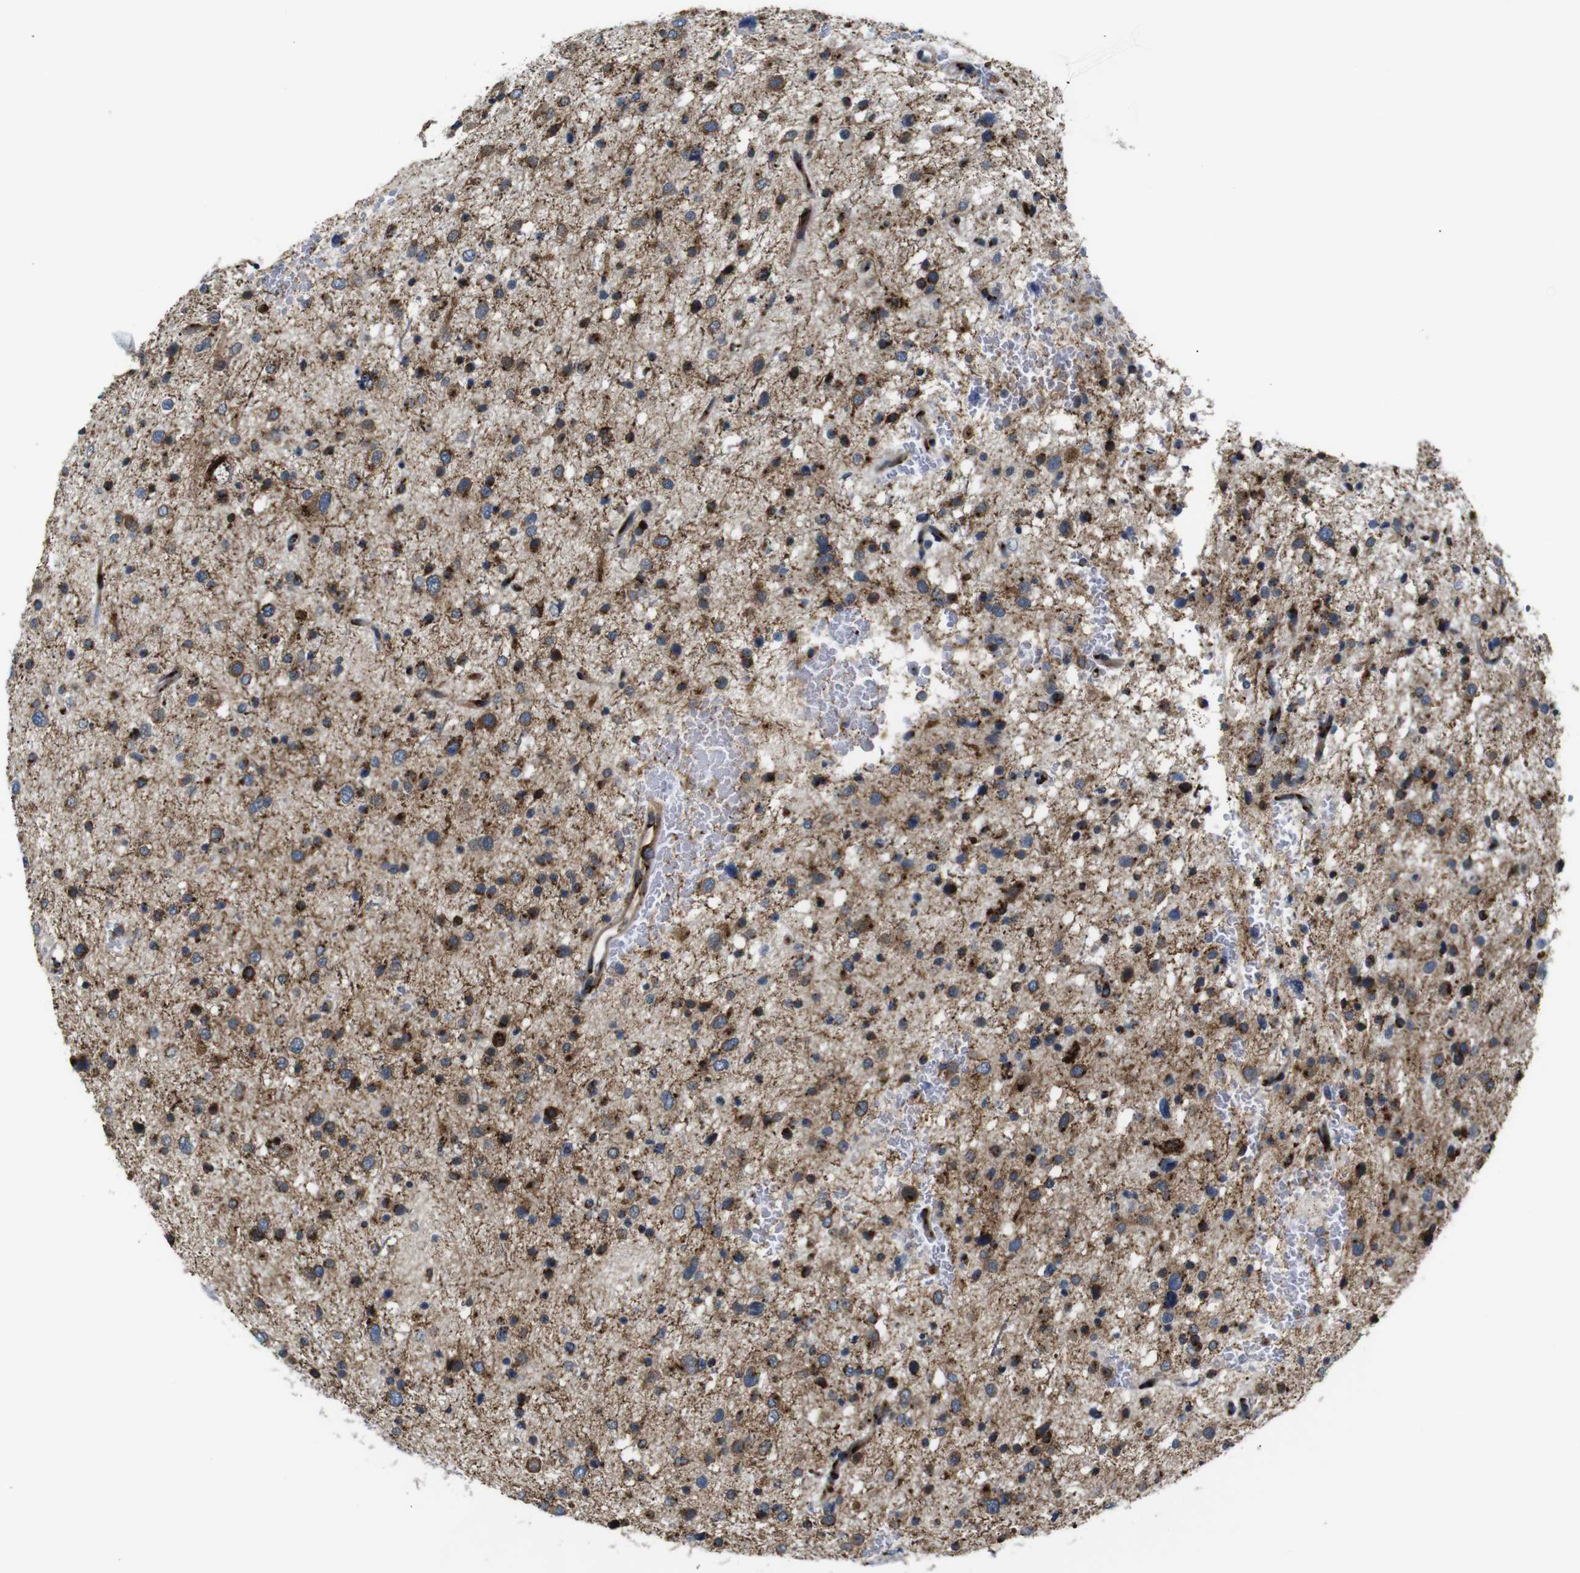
{"staining": {"intensity": "strong", "quantity": "25%-75%", "location": "cytoplasmic/membranous"}, "tissue": "glioma", "cell_type": "Tumor cells", "image_type": "cancer", "snomed": [{"axis": "morphology", "description": "Glioma, malignant, Low grade"}, {"axis": "topography", "description": "Brain"}], "caption": "Protein expression analysis of human low-grade glioma (malignant) reveals strong cytoplasmic/membranous expression in about 25%-75% of tumor cells.", "gene": "TGOLN2", "patient": {"sex": "female", "age": 37}}